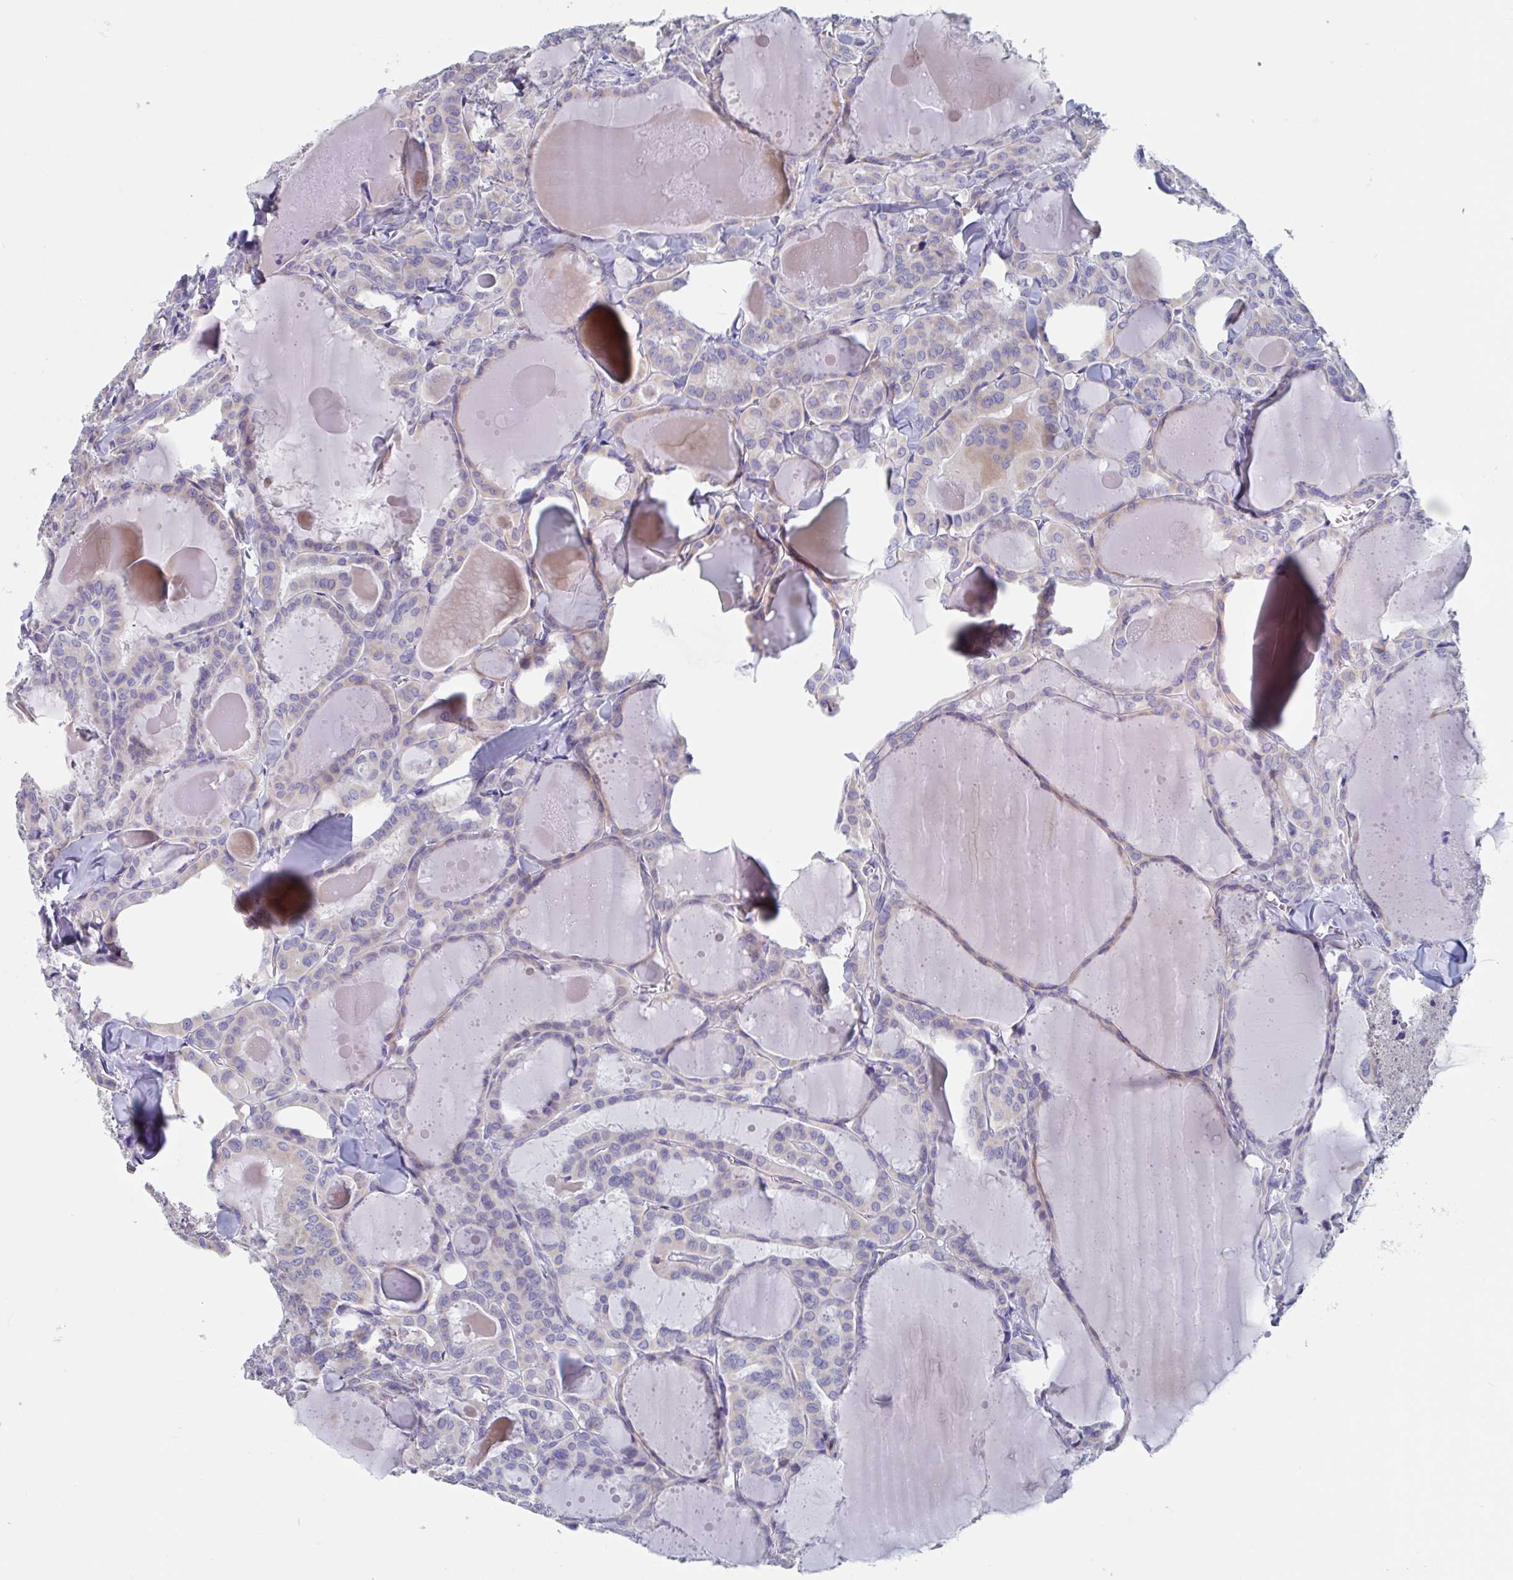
{"staining": {"intensity": "negative", "quantity": "none", "location": "none"}, "tissue": "thyroid cancer", "cell_type": "Tumor cells", "image_type": "cancer", "snomed": [{"axis": "morphology", "description": "Papillary adenocarcinoma, NOS"}, {"axis": "topography", "description": "Thyroid gland"}], "caption": "DAB immunohistochemical staining of human thyroid papillary adenocarcinoma reveals no significant staining in tumor cells.", "gene": "ABHD16A", "patient": {"sex": "male", "age": 87}}